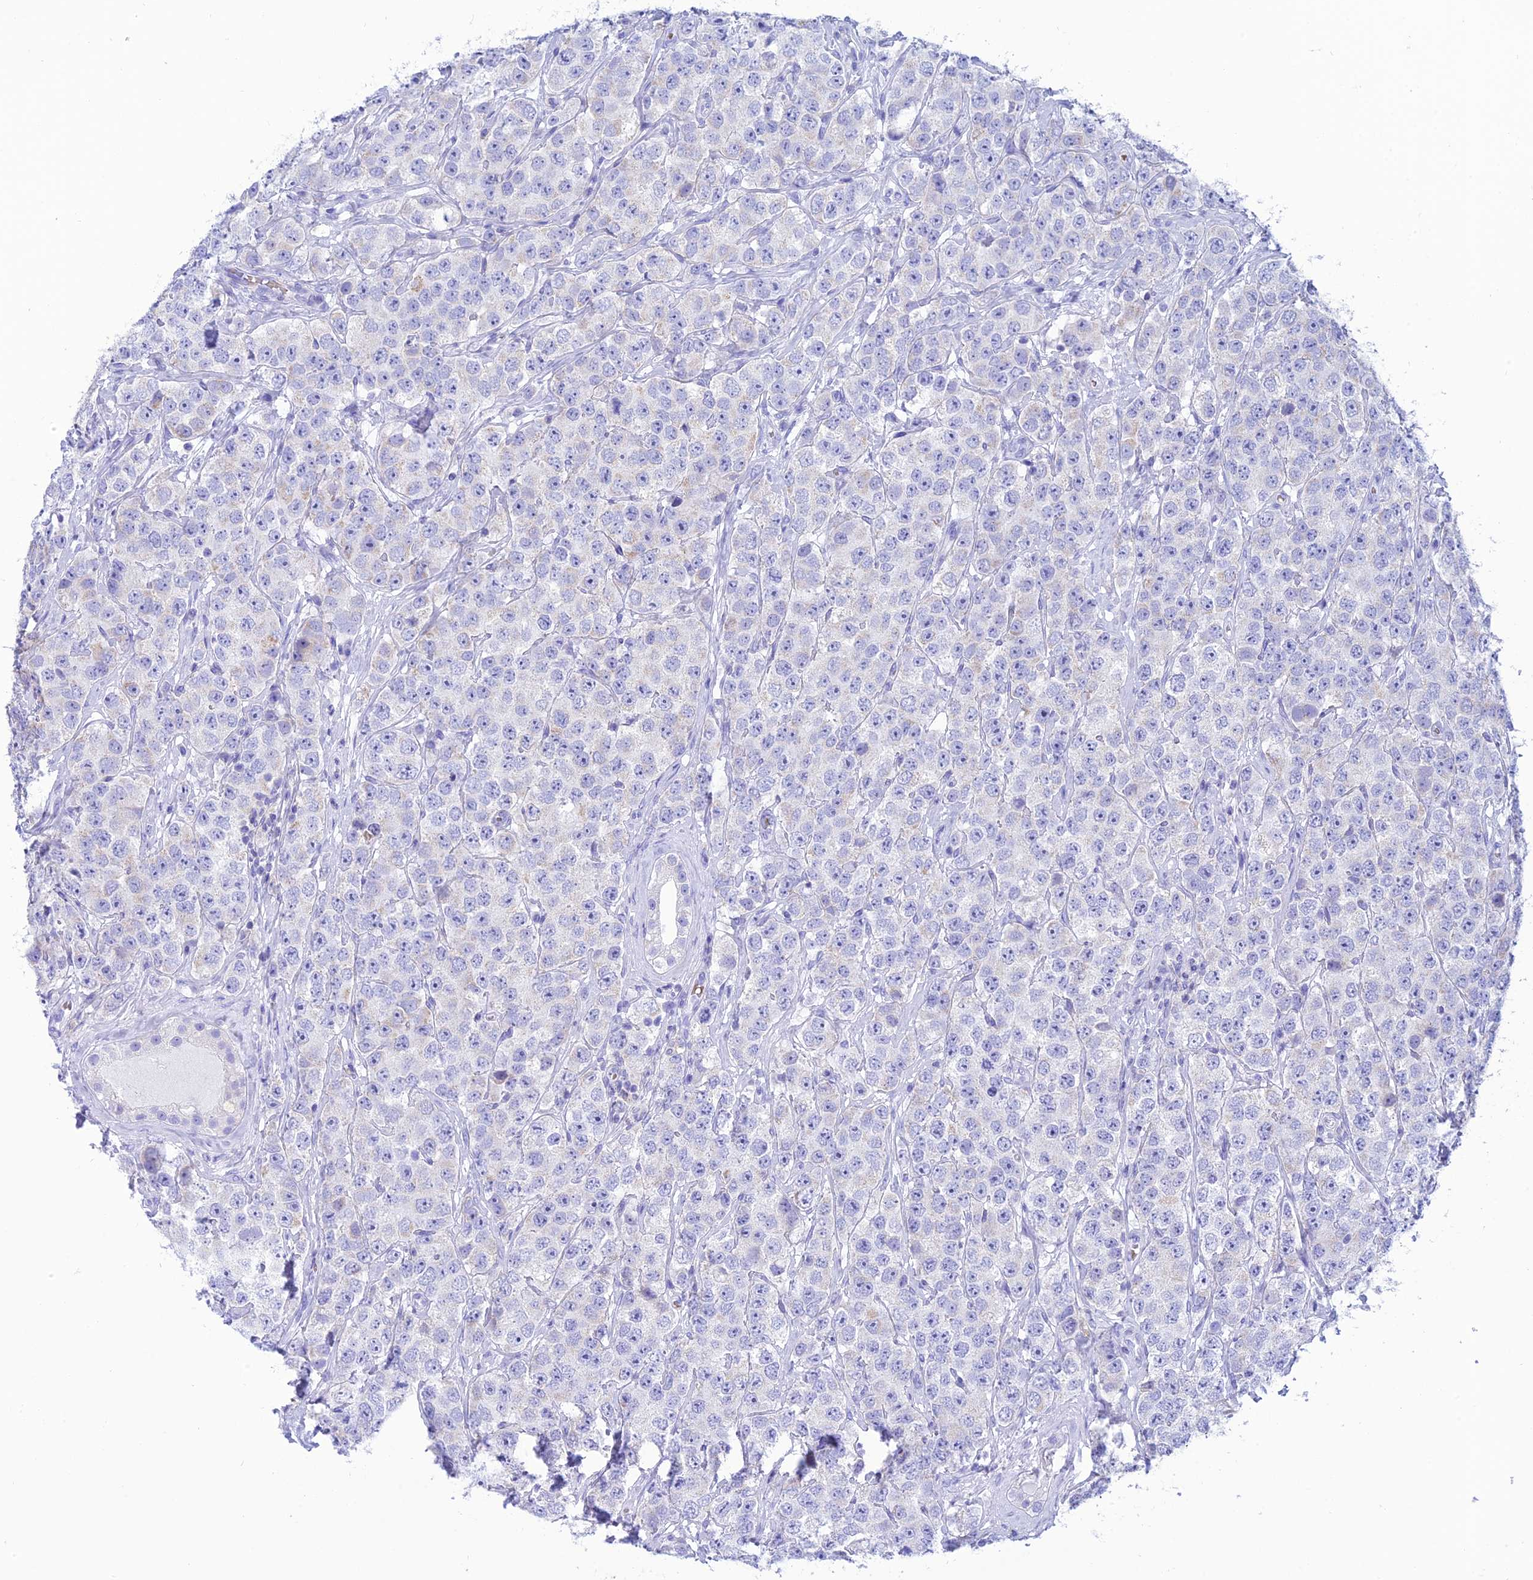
{"staining": {"intensity": "negative", "quantity": "none", "location": "none"}, "tissue": "testis cancer", "cell_type": "Tumor cells", "image_type": "cancer", "snomed": [{"axis": "morphology", "description": "Seminoma, NOS"}, {"axis": "topography", "description": "Testis"}], "caption": "Immunohistochemical staining of human testis cancer (seminoma) demonstrates no significant staining in tumor cells.", "gene": "GLYATL1", "patient": {"sex": "male", "age": 28}}